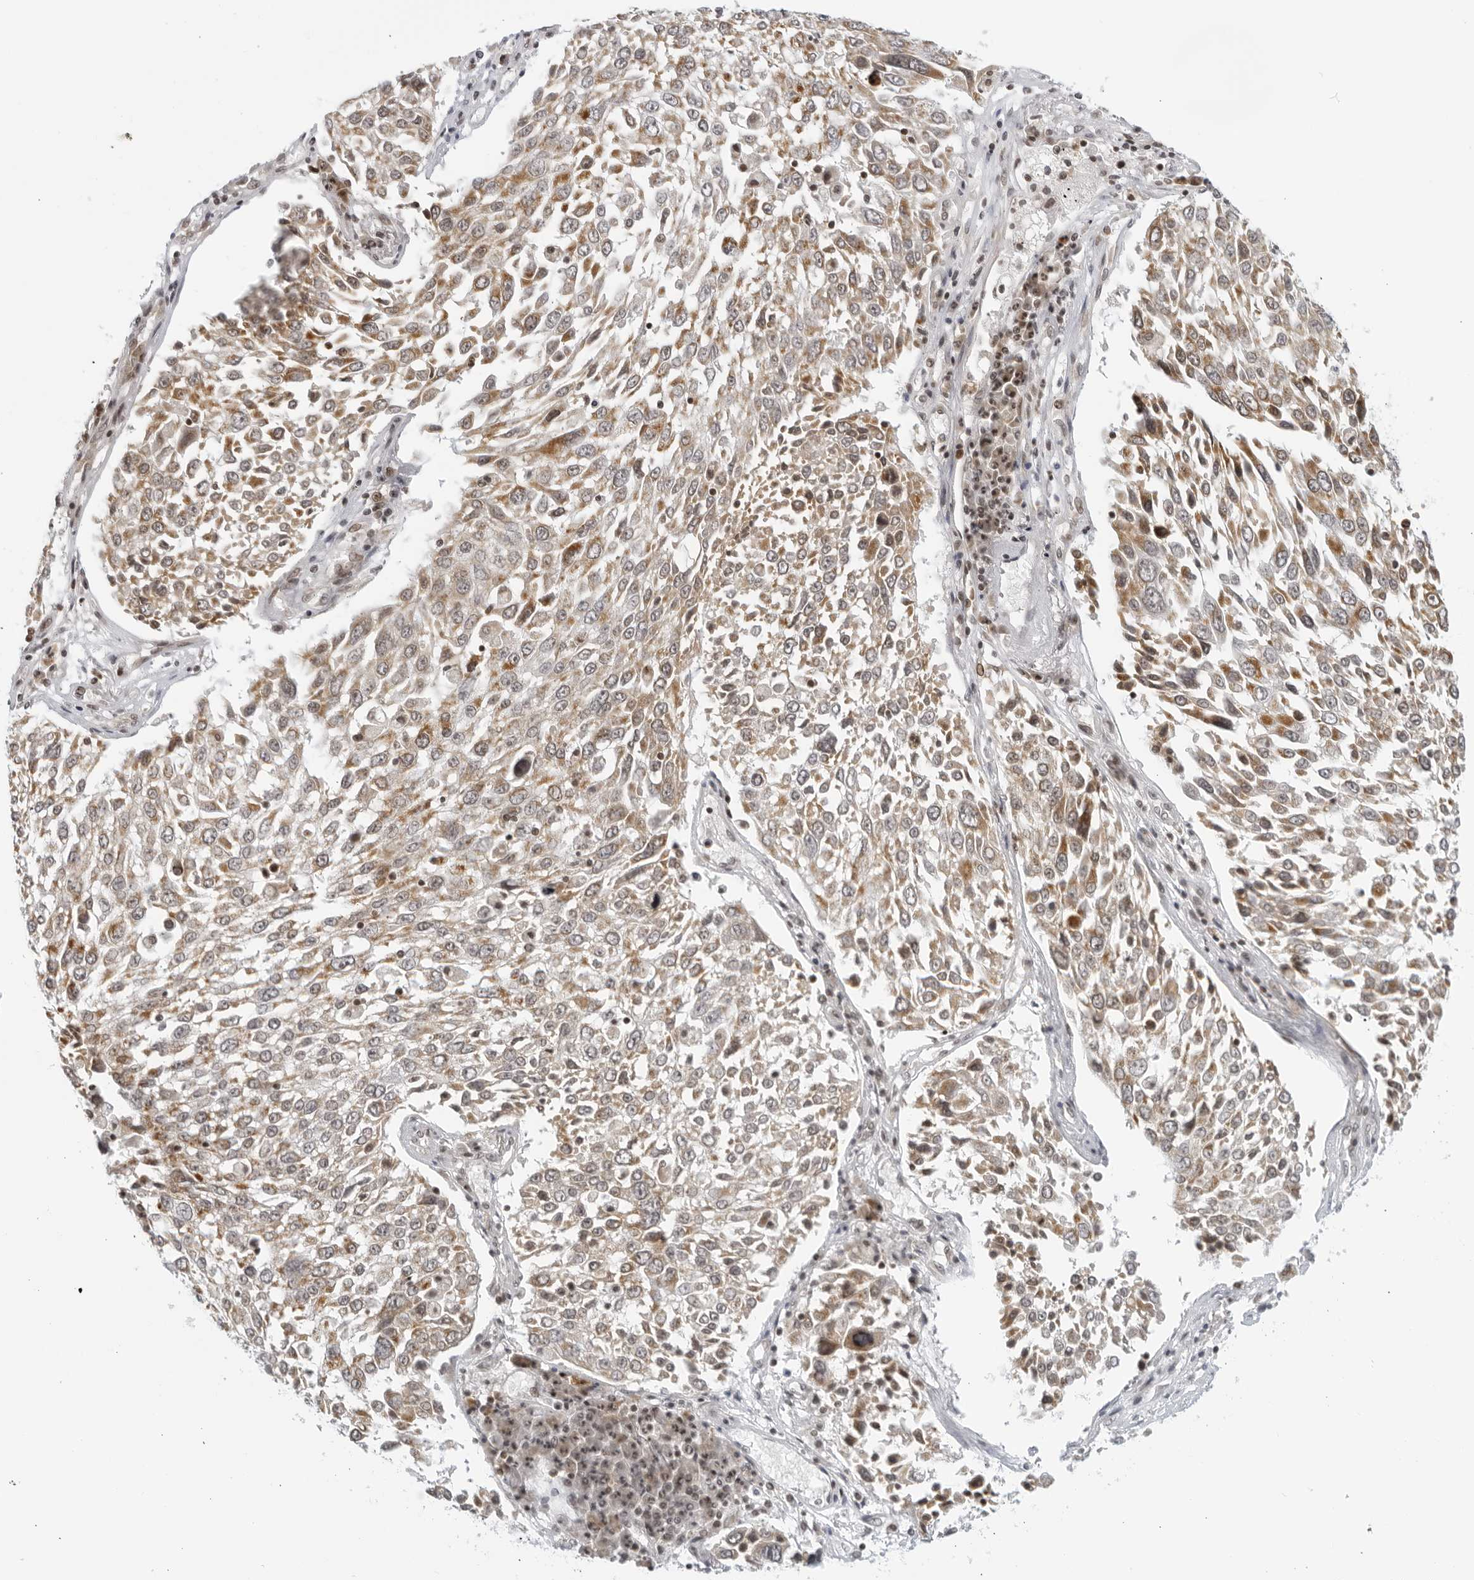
{"staining": {"intensity": "moderate", "quantity": "25%-75%", "location": "cytoplasmic/membranous"}, "tissue": "lung cancer", "cell_type": "Tumor cells", "image_type": "cancer", "snomed": [{"axis": "morphology", "description": "Squamous cell carcinoma, NOS"}, {"axis": "topography", "description": "Lung"}], "caption": "This is an image of immunohistochemistry (IHC) staining of lung squamous cell carcinoma, which shows moderate staining in the cytoplasmic/membranous of tumor cells.", "gene": "RAB11FIP3", "patient": {"sex": "male", "age": 65}}